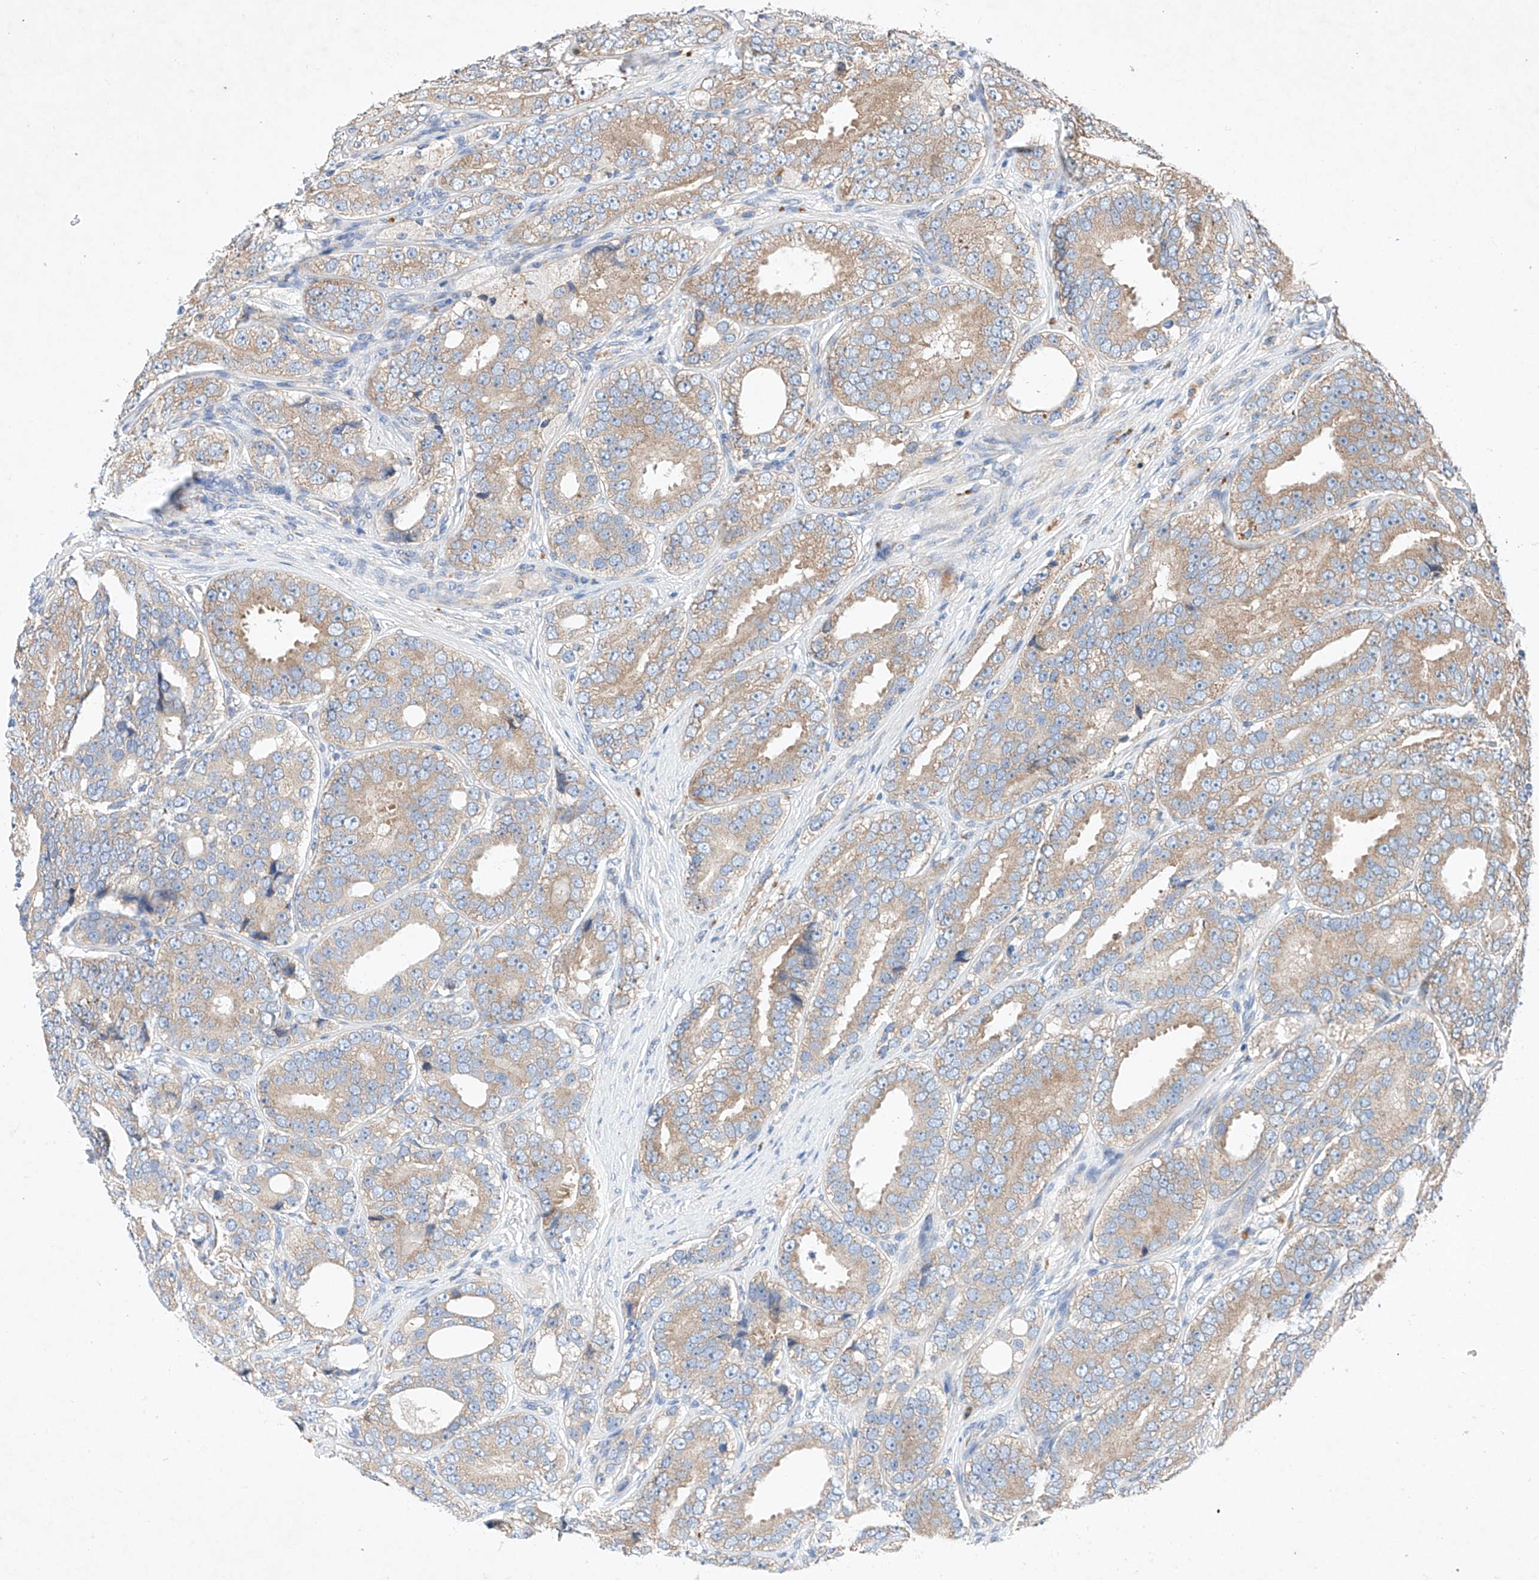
{"staining": {"intensity": "weak", "quantity": ">75%", "location": "cytoplasmic/membranous"}, "tissue": "prostate cancer", "cell_type": "Tumor cells", "image_type": "cancer", "snomed": [{"axis": "morphology", "description": "Adenocarcinoma, High grade"}, {"axis": "topography", "description": "Prostate"}], "caption": "This image exhibits prostate cancer (high-grade adenocarcinoma) stained with immunohistochemistry (IHC) to label a protein in brown. The cytoplasmic/membranous of tumor cells show weak positivity for the protein. Nuclei are counter-stained blue.", "gene": "FASTK", "patient": {"sex": "male", "age": 56}}